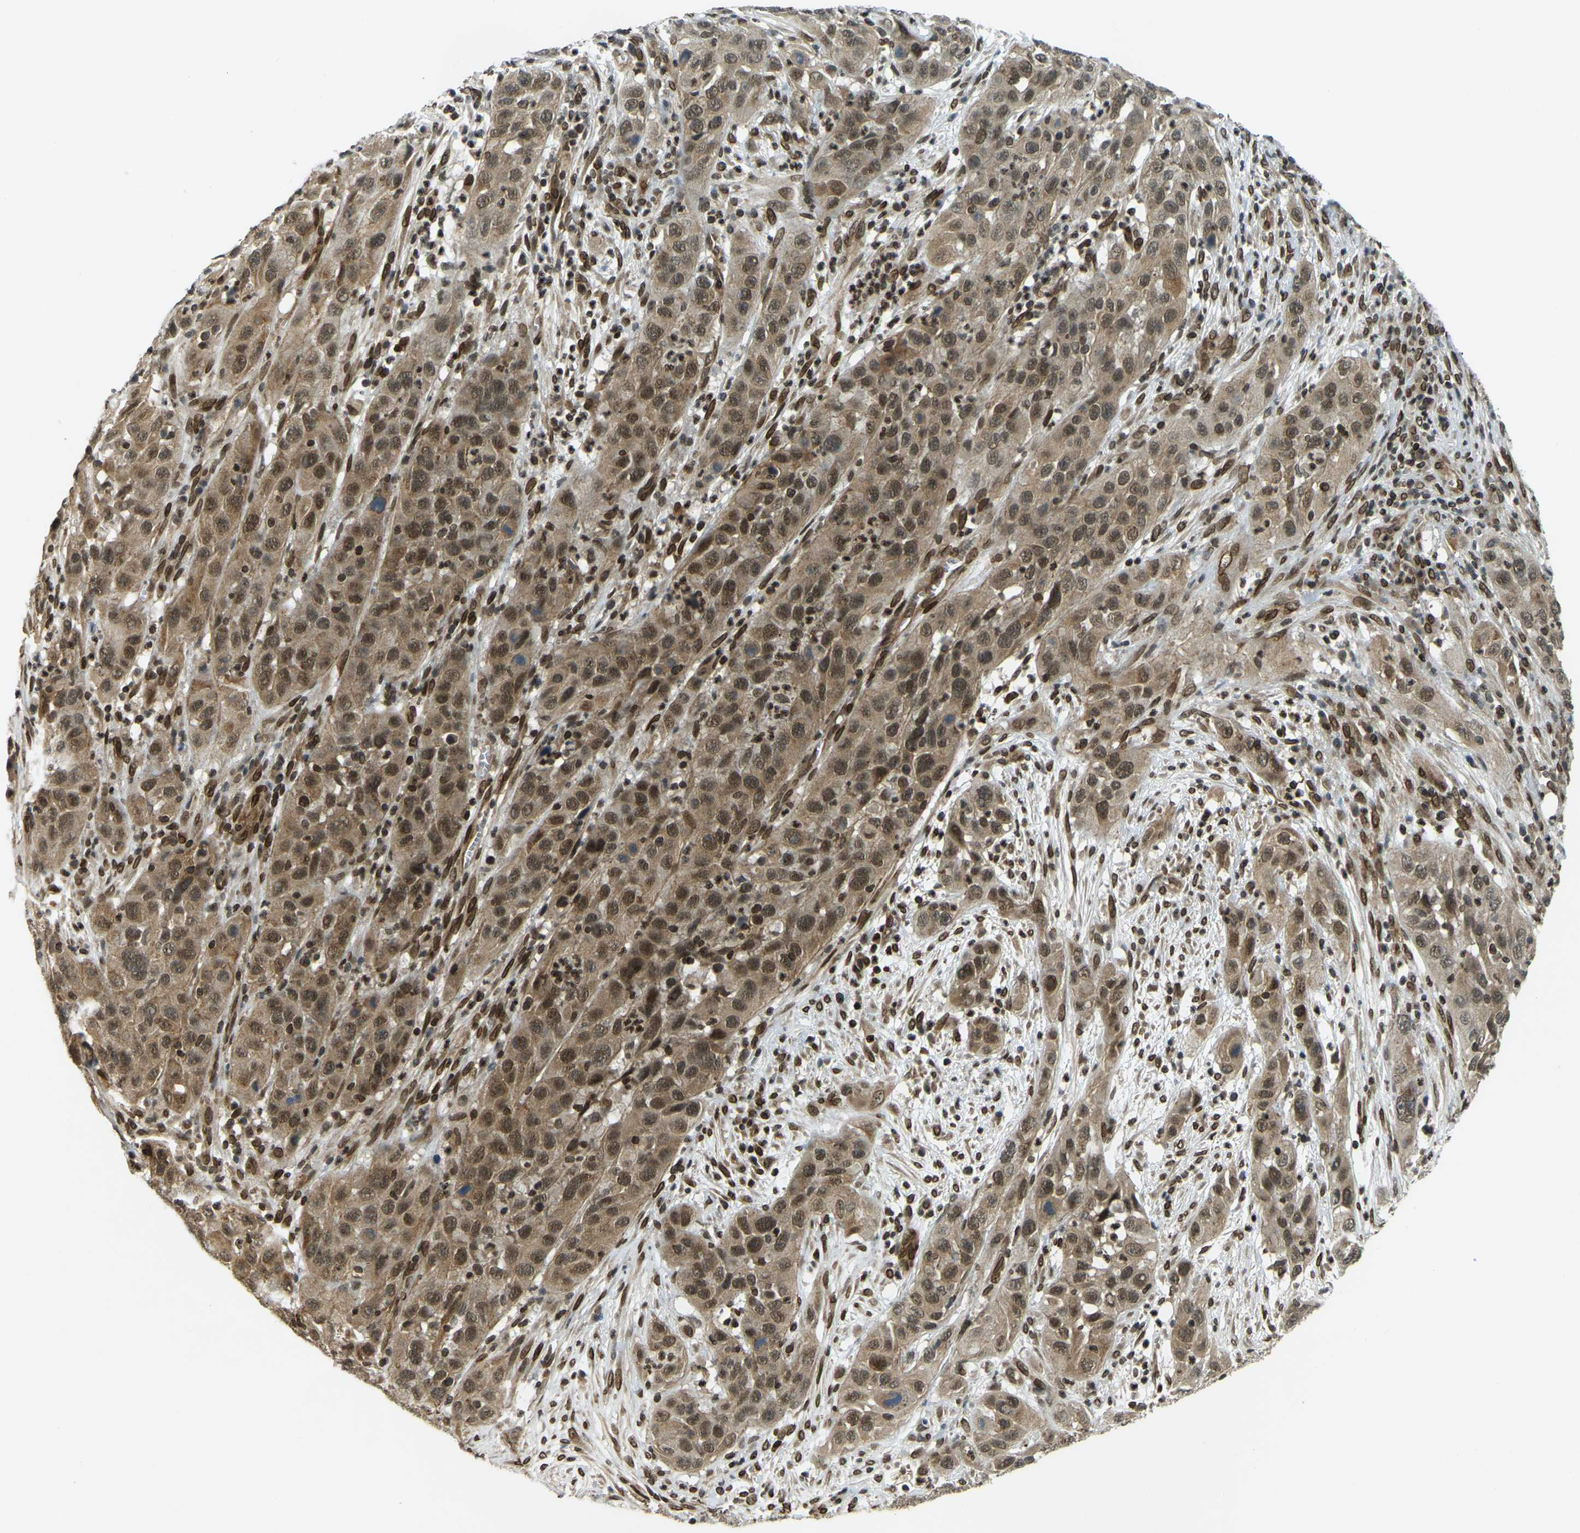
{"staining": {"intensity": "moderate", "quantity": ">75%", "location": "cytoplasmic/membranous,nuclear"}, "tissue": "cervical cancer", "cell_type": "Tumor cells", "image_type": "cancer", "snomed": [{"axis": "morphology", "description": "Squamous cell carcinoma, NOS"}, {"axis": "topography", "description": "Cervix"}], "caption": "This histopathology image exhibits IHC staining of squamous cell carcinoma (cervical), with medium moderate cytoplasmic/membranous and nuclear positivity in about >75% of tumor cells.", "gene": "SYNE1", "patient": {"sex": "female", "age": 32}}